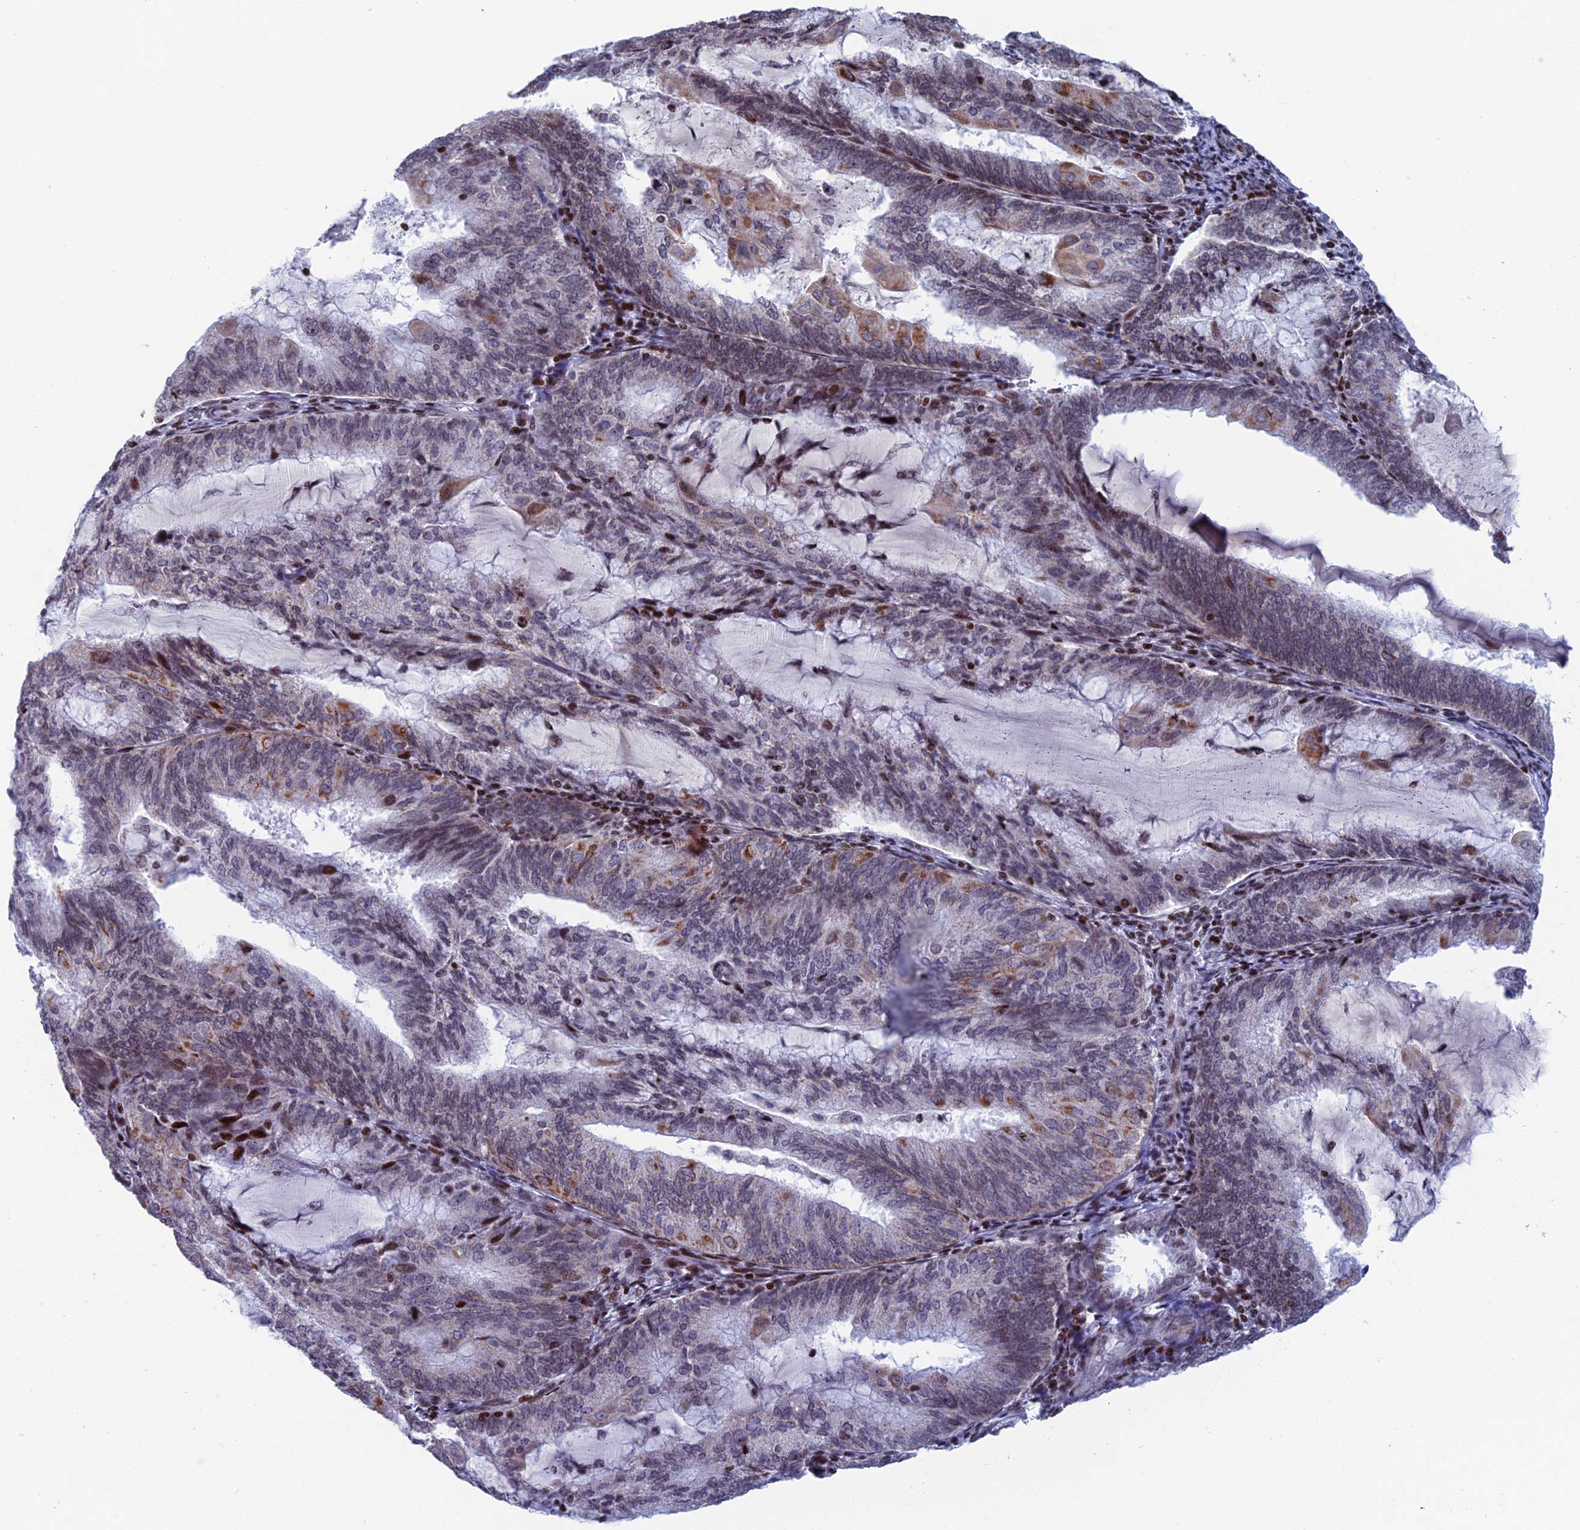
{"staining": {"intensity": "moderate", "quantity": "<25%", "location": "cytoplasmic/membranous,nuclear"}, "tissue": "endometrial cancer", "cell_type": "Tumor cells", "image_type": "cancer", "snomed": [{"axis": "morphology", "description": "Adenocarcinoma, NOS"}, {"axis": "topography", "description": "Endometrium"}], "caption": "Endometrial cancer (adenocarcinoma) tissue displays moderate cytoplasmic/membranous and nuclear staining in approximately <25% of tumor cells, visualized by immunohistochemistry. The staining was performed using DAB, with brown indicating positive protein expression. Nuclei are stained blue with hematoxylin.", "gene": "AFF3", "patient": {"sex": "female", "age": 81}}